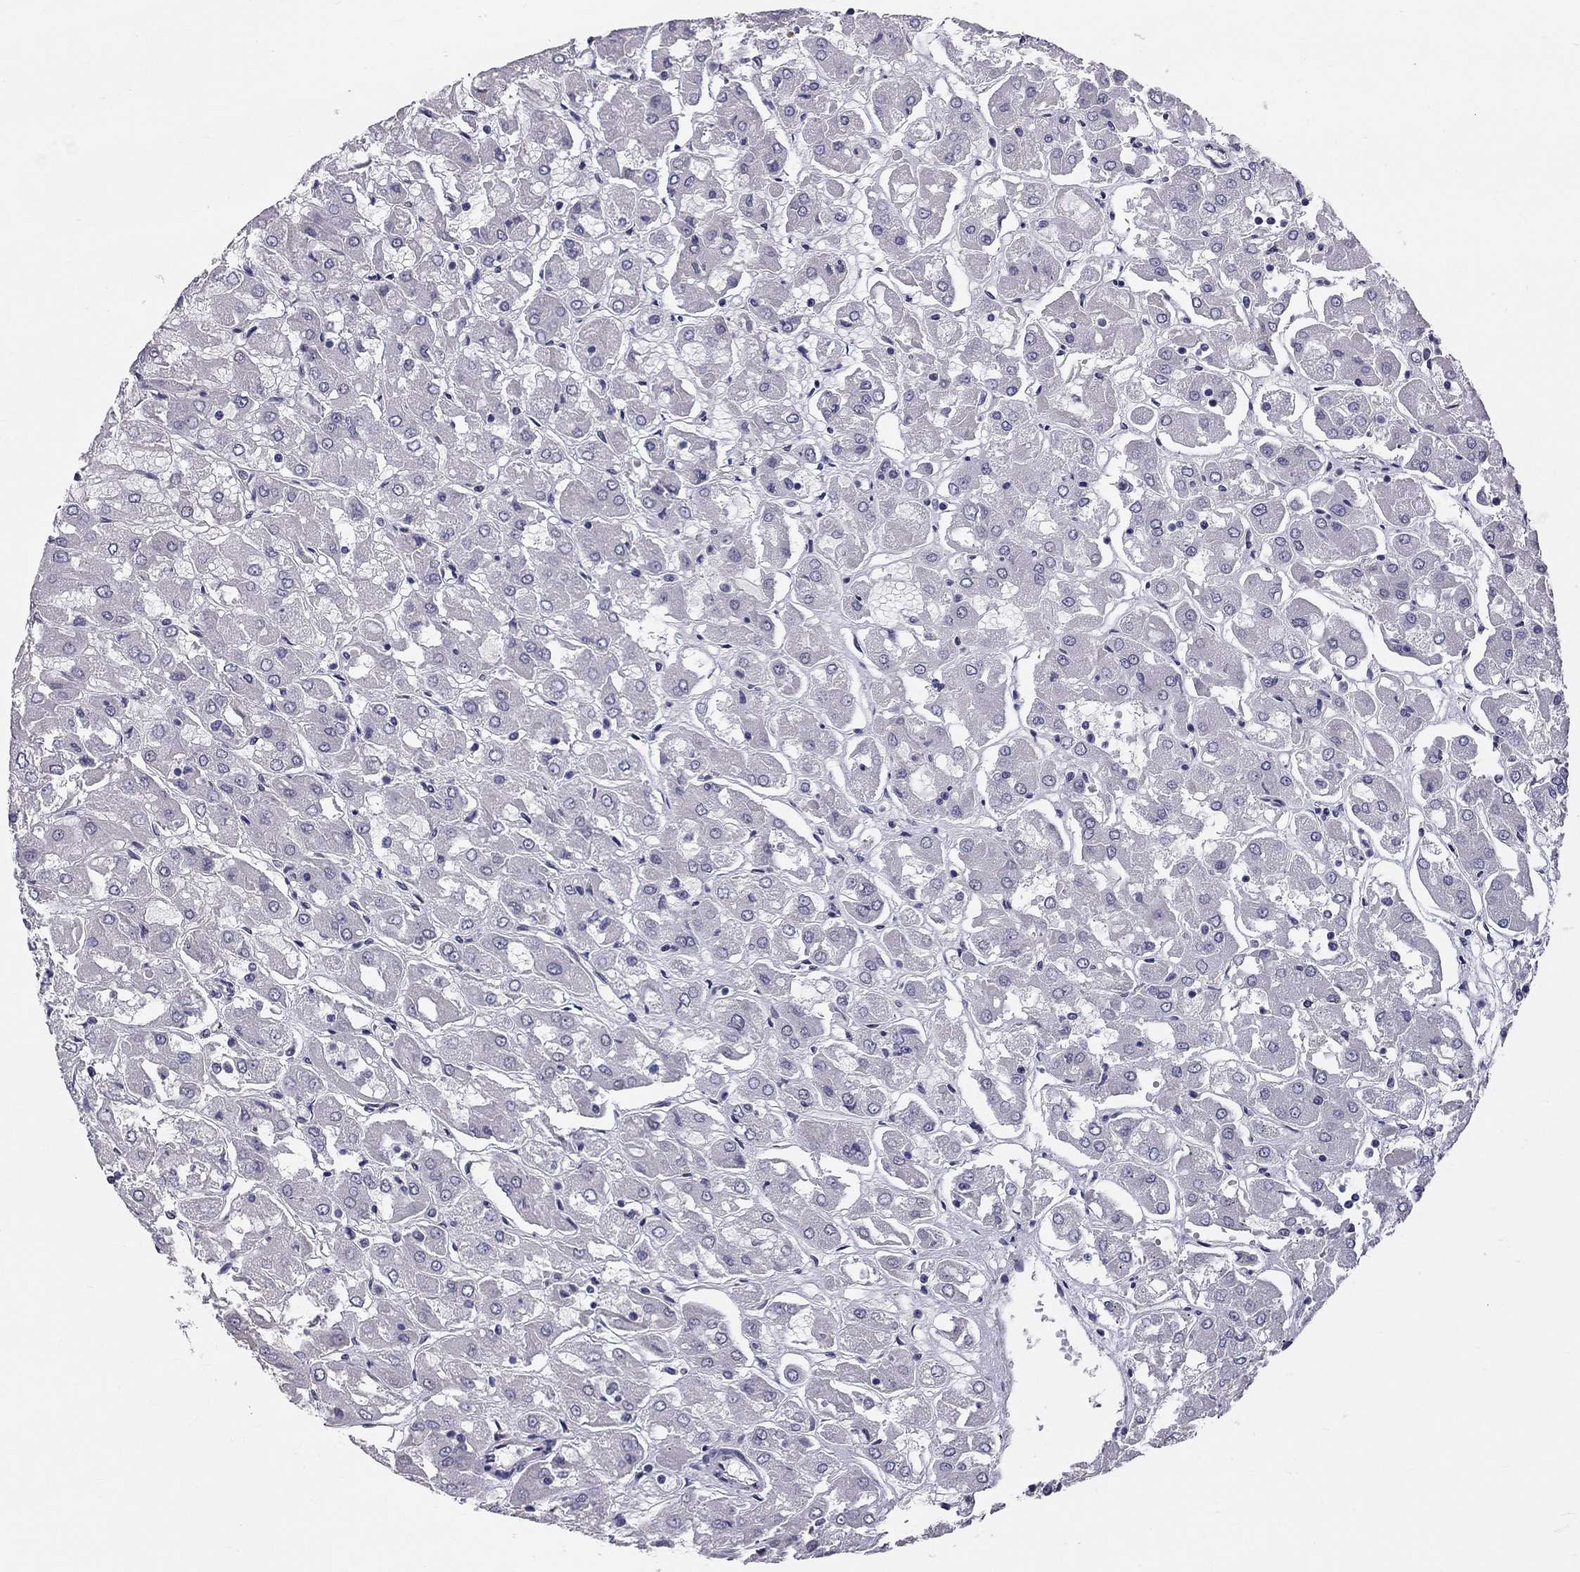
{"staining": {"intensity": "negative", "quantity": "none", "location": "none"}, "tissue": "renal cancer", "cell_type": "Tumor cells", "image_type": "cancer", "snomed": [{"axis": "morphology", "description": "Adenocarcinoma, NOS"}, {"axis": "topography", "description": "Kidney"}], "caption": "Image shows no significant protein positivity in tumor cells of adenocarcinoma (renal).", "gene": "GJB4", "patient": {"sex": "male", "age": 72}}